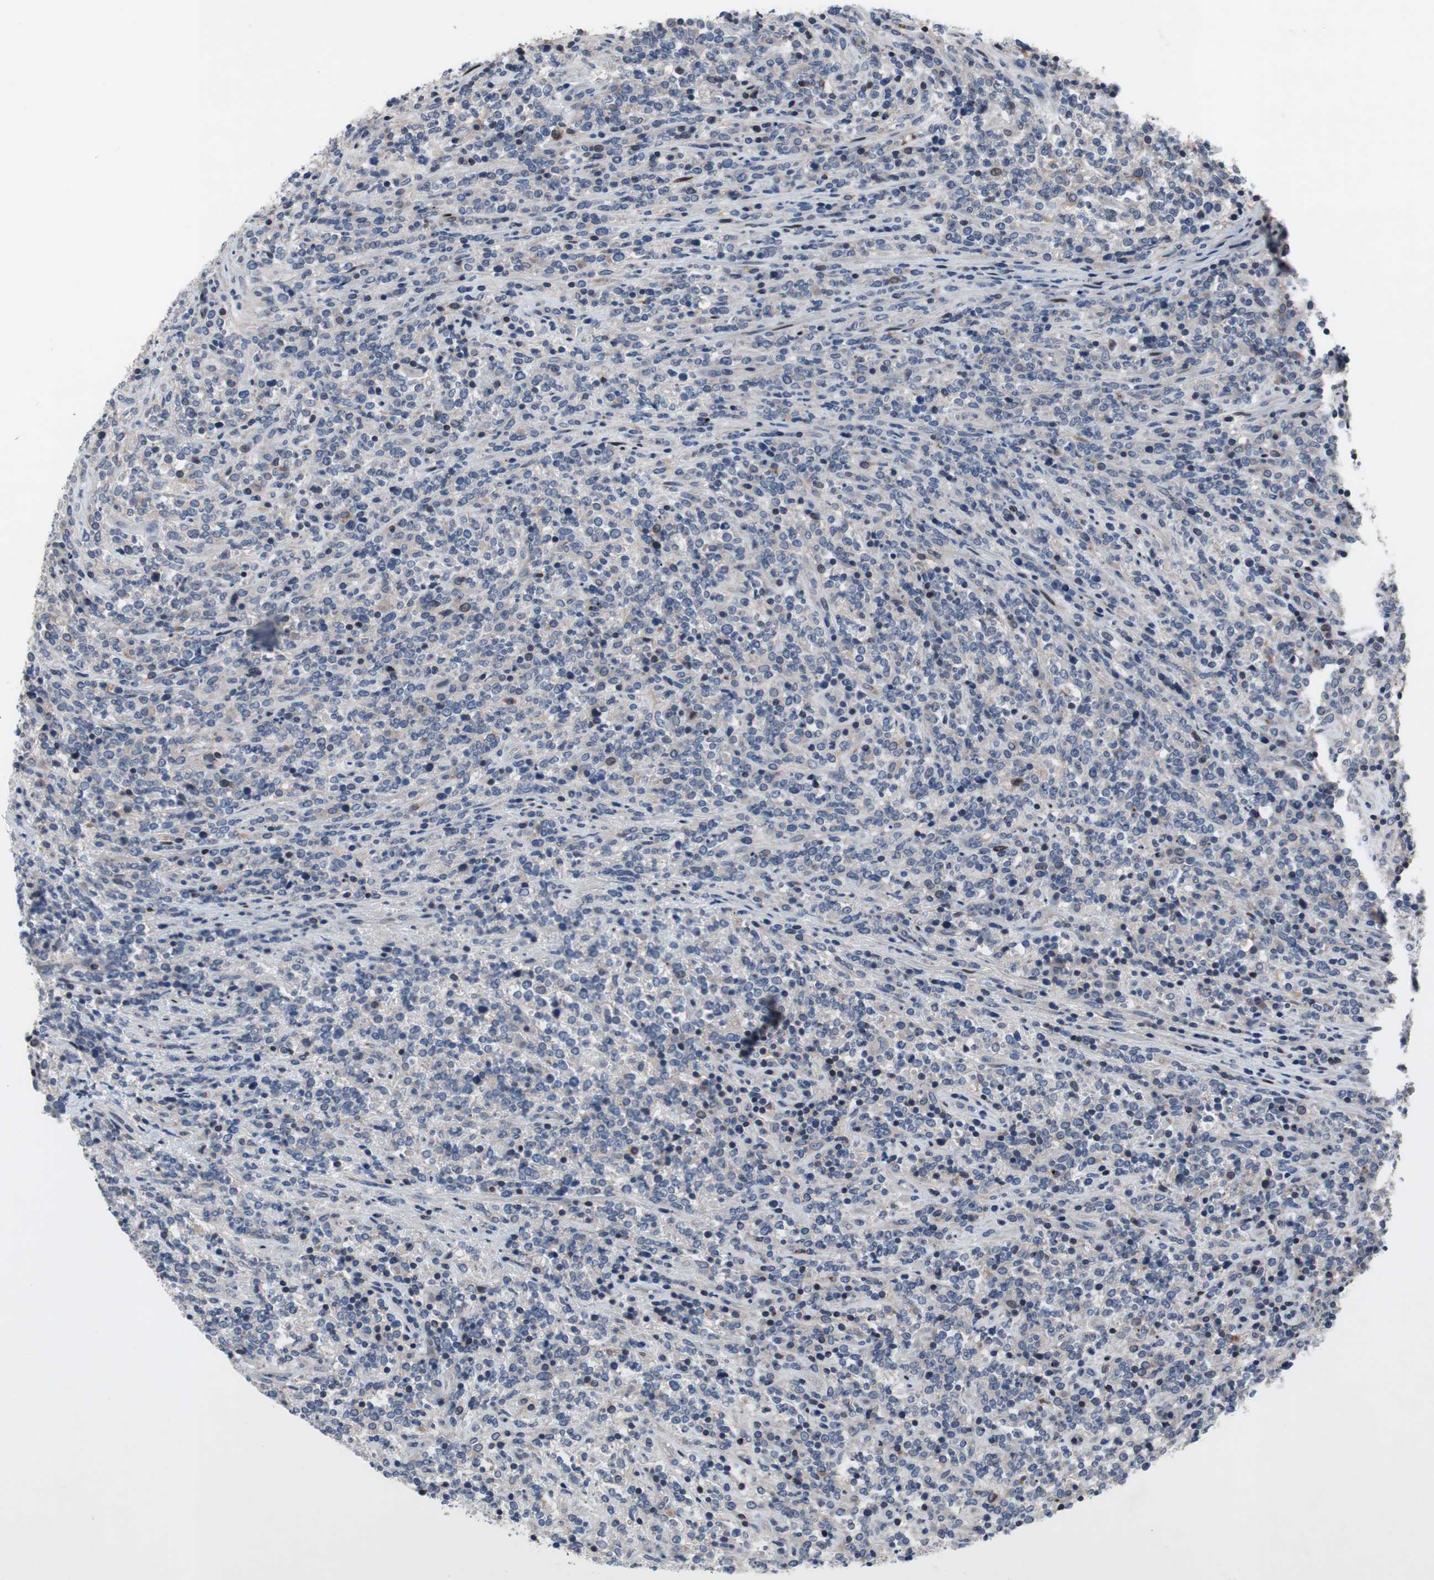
{"staining": {"intensity": "negative", "quantity": "none", "location": "none"}, "tissue": "lymphoma", "cell_type": "Tumor cells", "image_type": "cancer", "snomed": [{"axis": "morphology", "description": "Malignant lymphoma, non-Hodgkin's type, High grade"}, {"axis": "topography", "description": "Soft tissue"}], "caption": "This is a micrograph of immunohistochemistry (IHC) staining of lymphoma, which shows no expression in tumor cells.", "gene": "MUTYH", "patient": {"sex": "male", "age": 18}}